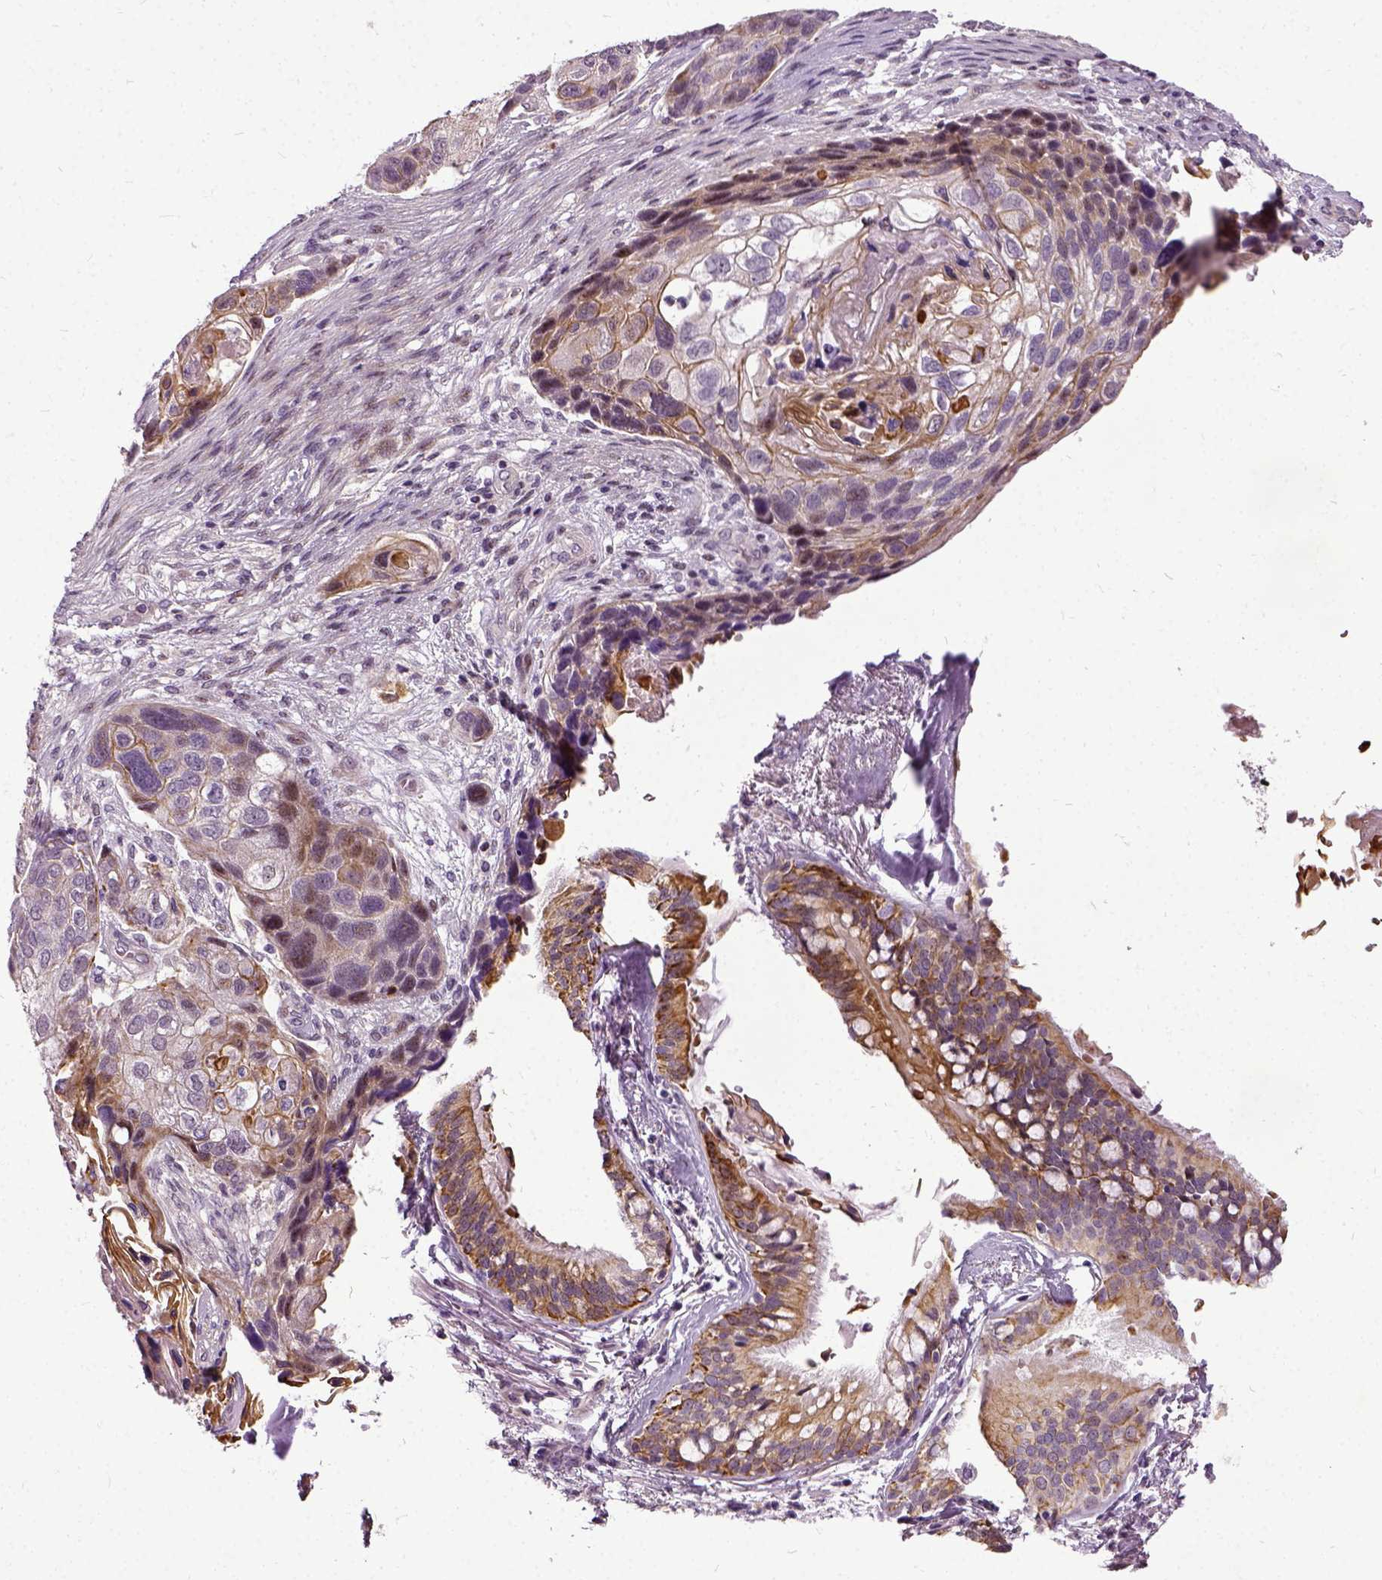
{"staining": {"intensity": "moderate", "quantity": "<25%", "location": "cytoplasmic/membranous"}, "tissue": "lung cancer", "cell_type": "Tumor cells", "image_type": "cancer", "snomed": [{"axis": "morphology", "description": "Squamous cell carcinoma, NOS"}, {"axis": "topography", "description": "Lung"}], "caption": "IHC image of neoplastic tissue: human lung cancer (squamous cell carcinoma) stained using IHC shows low levels of moderate protein expression localized specifically in the cytoplasmic/membranous of tumor cells, appearing as a cytoplasmic/membranous brown color.", "gene": "ILRUN", "patient": {"sex": "male", "age": 69}}